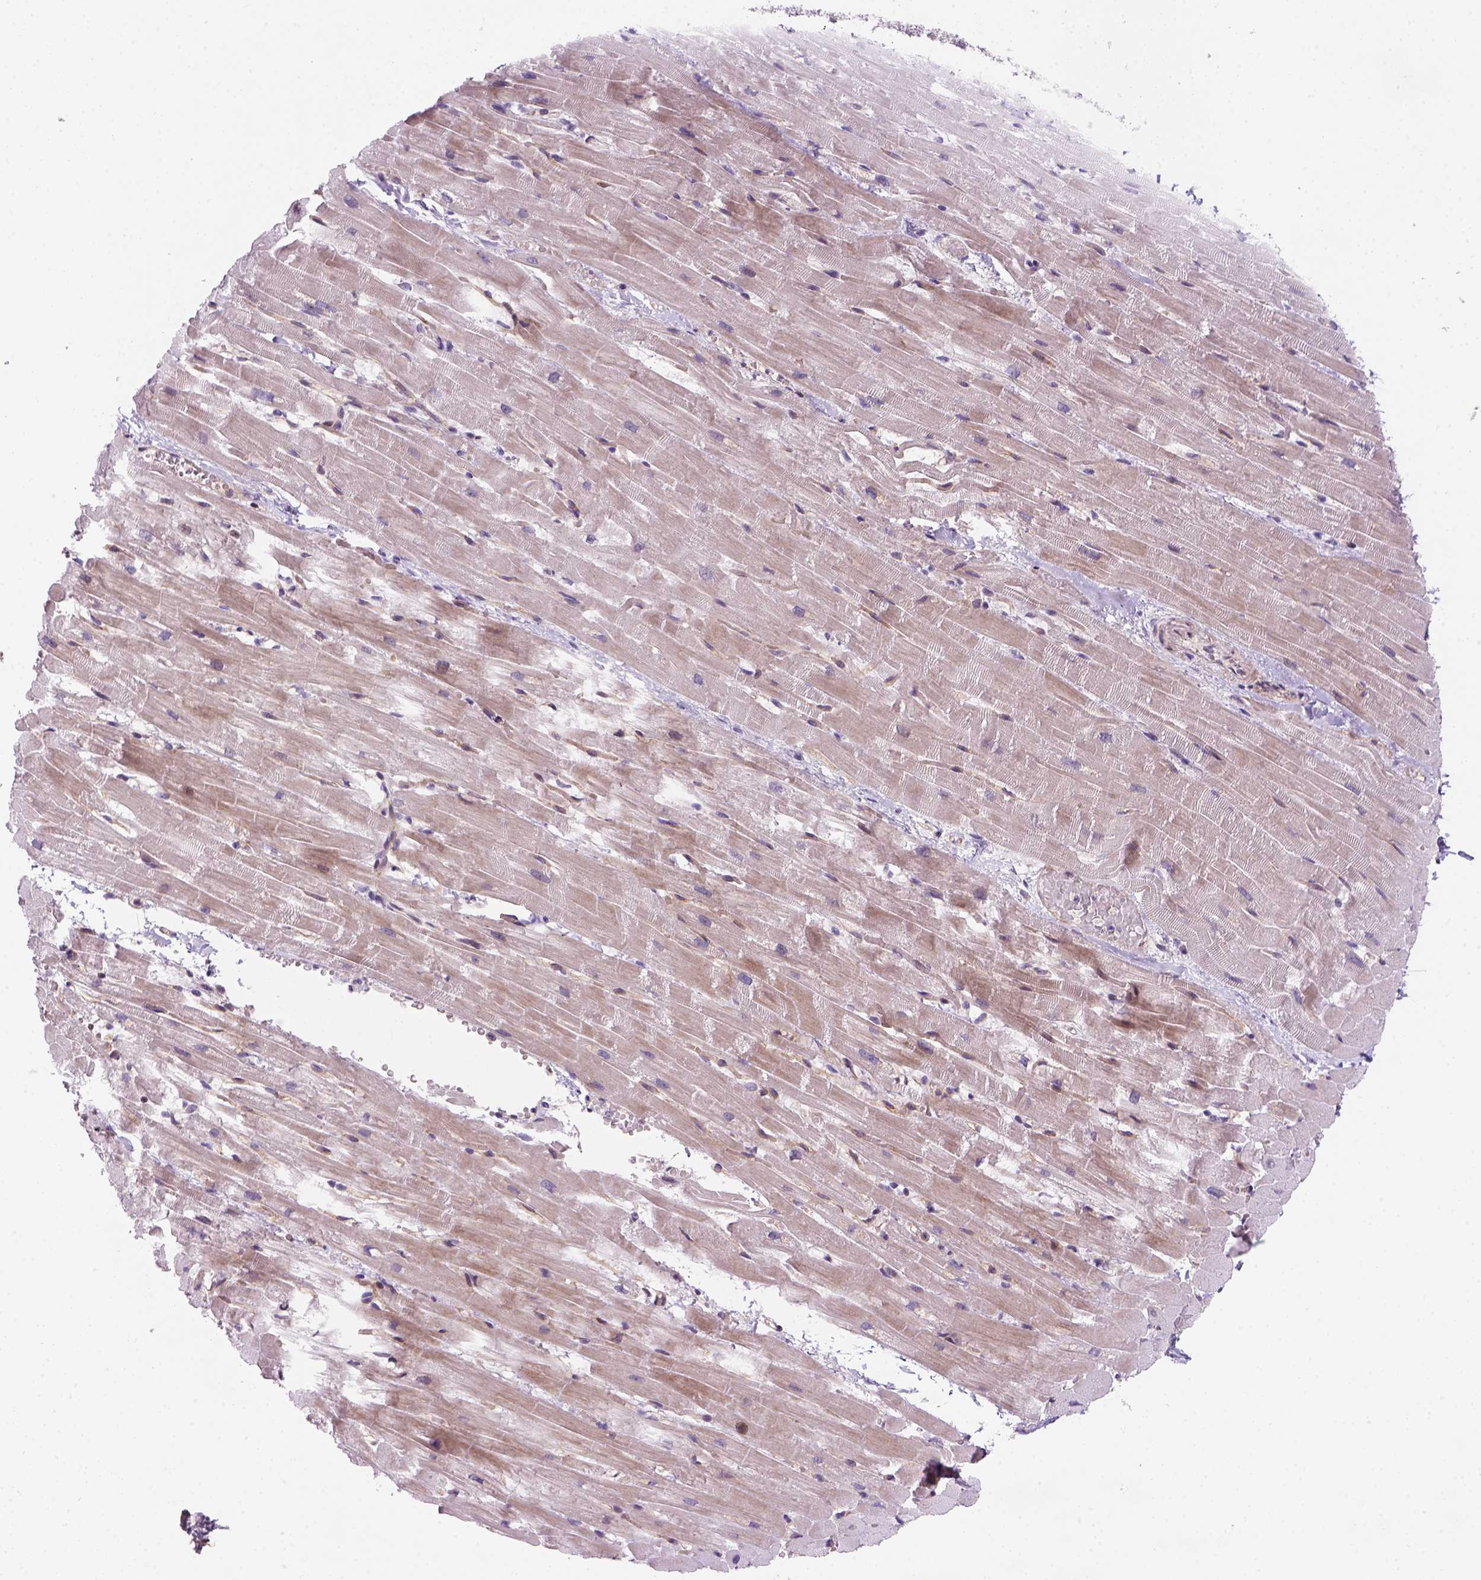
{"staining": {"intensity": "negative", "quantity": "none", "location": "none"}, "tissue": "heart muscle", "cell_type": "Cardiomyocytes", "image_type": "normal", "snomed": [{"axis": "morphology", "description": "Normal tissue, NOS"}, {"axis": "topography", "description": "Heart"}], "caption": "DAB (3,3'-diaminobenzidine) immunohistochemical staining of normal human heart muscle displays no significant positivity in cardiomyocytes. (Brightfield microscopy of DAB IHC at high magnification).", "gene": "VSTM5", "patient": {"sex": "male", "age": 37}}